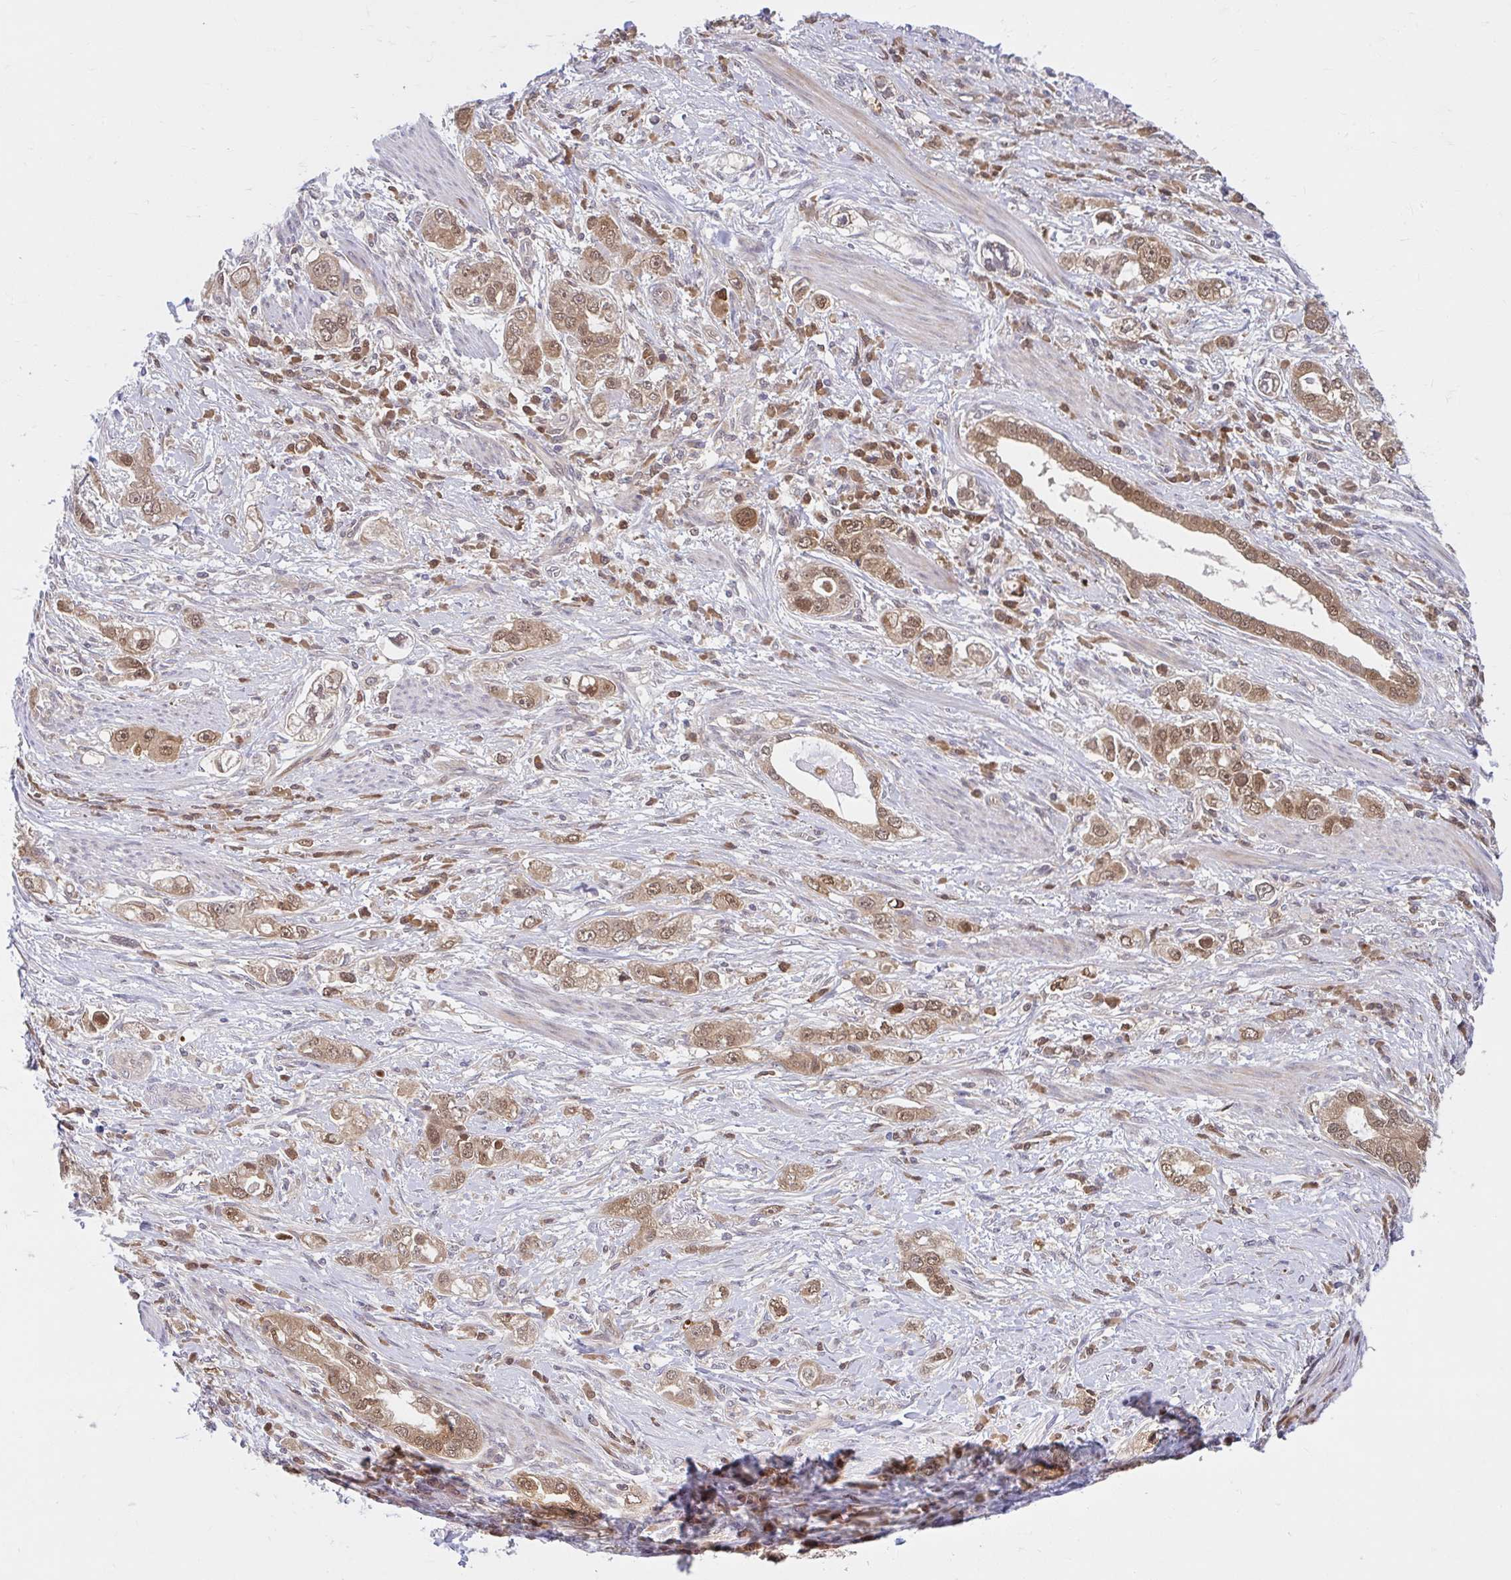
{"staining": {"intensity": "moderate", "quantity": ">75%", "location": "cytoplasmic/membranous,nuclear"}, "tissue": "stomach cancer", "cell_type": "Tumor cells", "image_type": "cancer", "snomed": [{"axis": "morphology", "description": "Adenocarcinoma, NOS"}, {"axis": "topography", "description": "Stomach, lower"}], "caption": "DAB immunohistochemical staining of human adenocarcinoma (stomach) exhibits moderate cytoplasmic/membranous and nuclear protein expression in about >75% of tumor cells.", "gene": "HMBS", "patient": {"sex": "female", "age": 93}}